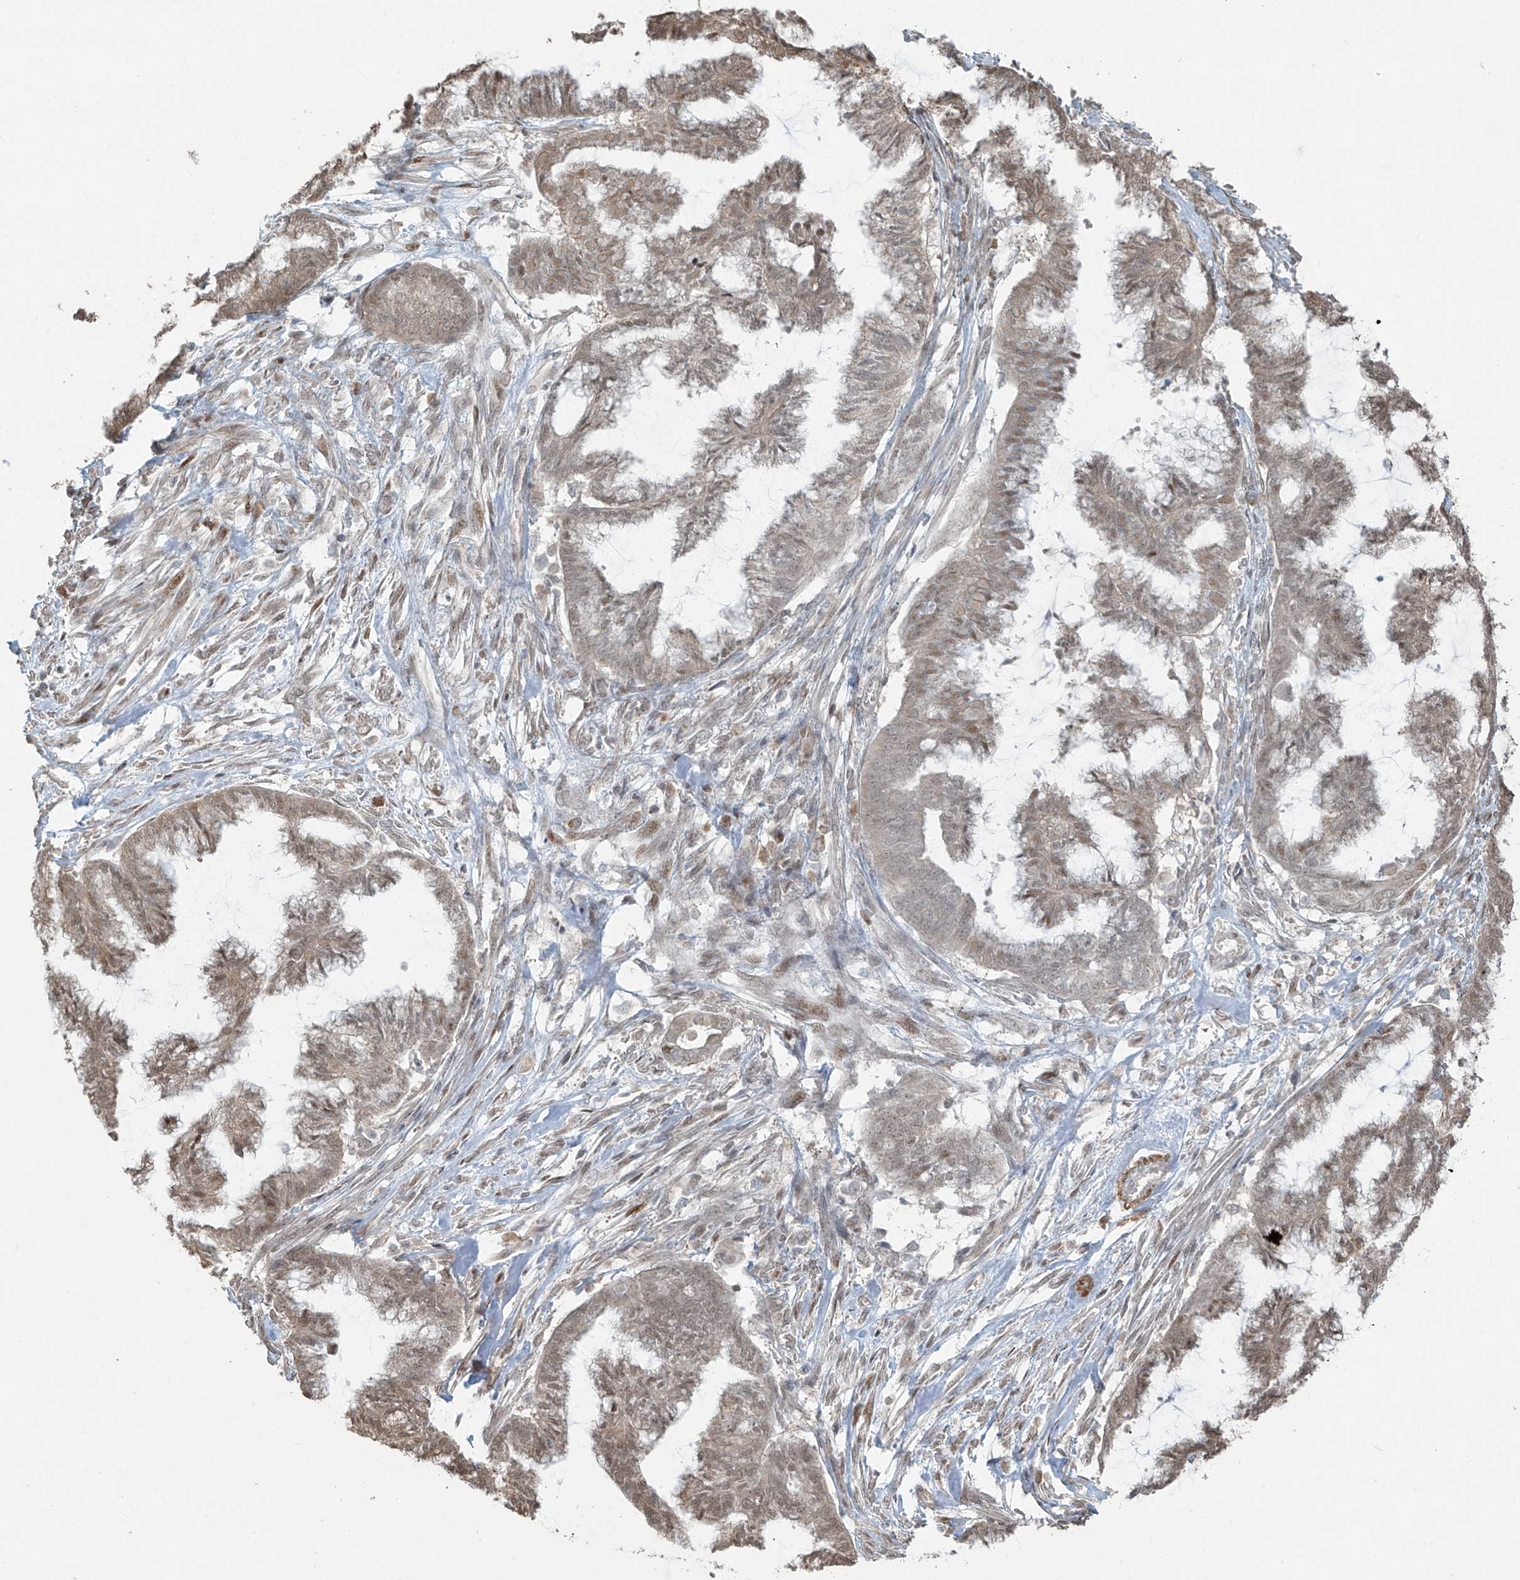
{"staining": {"intensity": "moderate", "quantity": "25%-75%", "location": "cytoplasmic/membranous,nuclear"}, "tissue": "endometrial cancer", "cell_type": "Tumor cells", "image_type": "cancer", "snomed": [{"axis": "morphology", "description": "Adenocarcinoma, NOS"}, {"axis": "topography", "description": "Endometrium"}], "caption": "Protein positivity by immunohistochemistry (IHC) demonstrates moderate cytoplasmic/membranous and nuclear positivity in approximately 25%-75% of tumor cells in endometrial adenocarcinoma. The staining is performed using DAB (3,3'-diaminobenzidine) brown chromogen to label protein expression. The nuclei are counter-stained blue using hematoxylin.", "gene": "TTC22", "patient": {"sex": "female", "age": 86}}